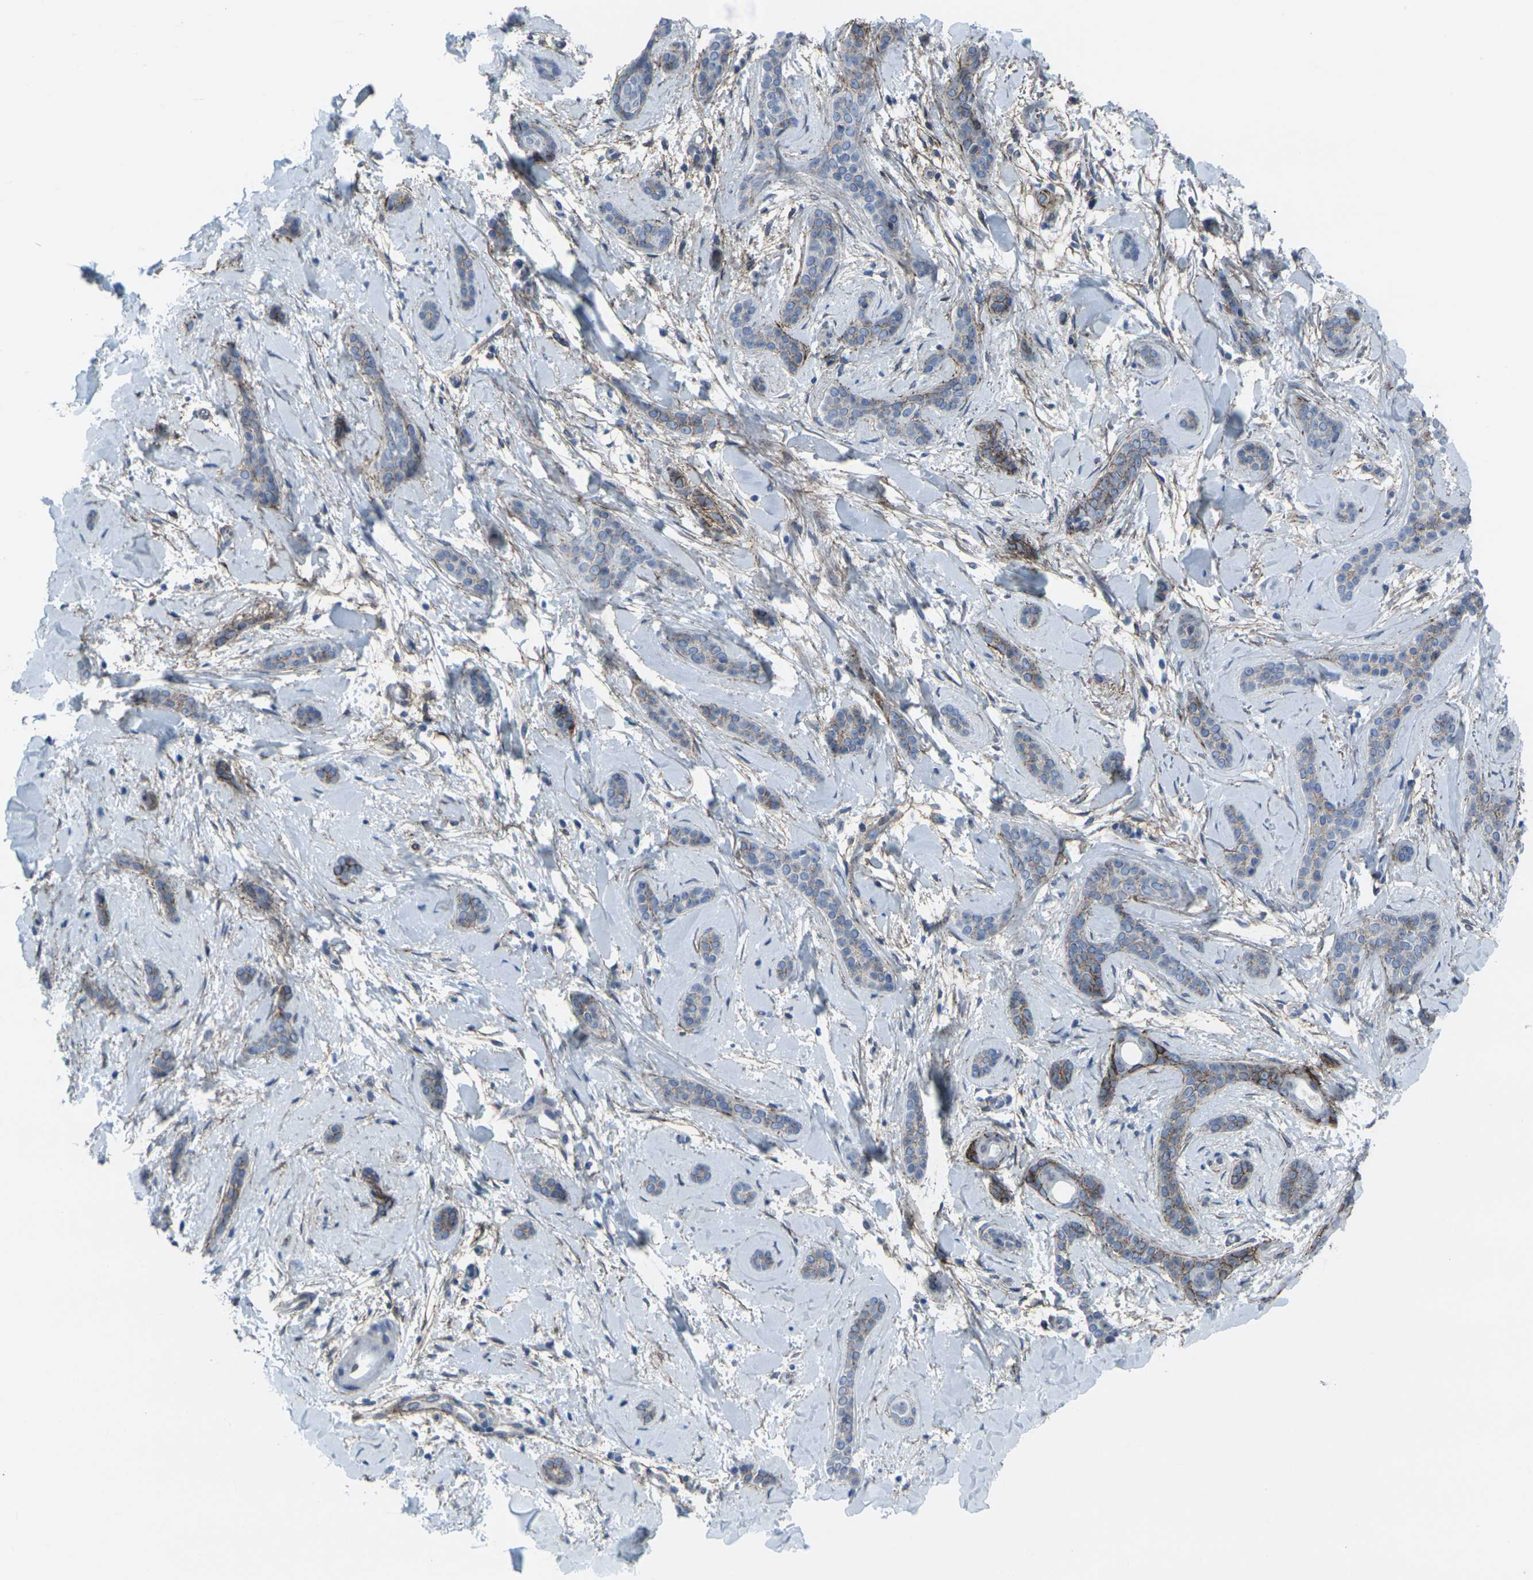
{"staining": {"intensity": "moderate", "quantity": "<25%", "location": "cytoplasmic/membranous"}, "tissue": "skin cancer", "cell_type": "Tumor cells", "image_type": "cancer", "snomed": [{"axis": "morphology", "description": "Basal cell carcinoma"}, {"axis": "morphology", "description": "Adnexal tumor, benign"}, {"axis": "topography", "description": "Skin"}], "caption": "The immunohistochemical stain shows moderate cytoplasmic/membranous staining in tumor cells of skin cancer (benign adnexal tumor) tissue.", "gene": "CDH11", "patient": {"sex": "female", "age": 42}}